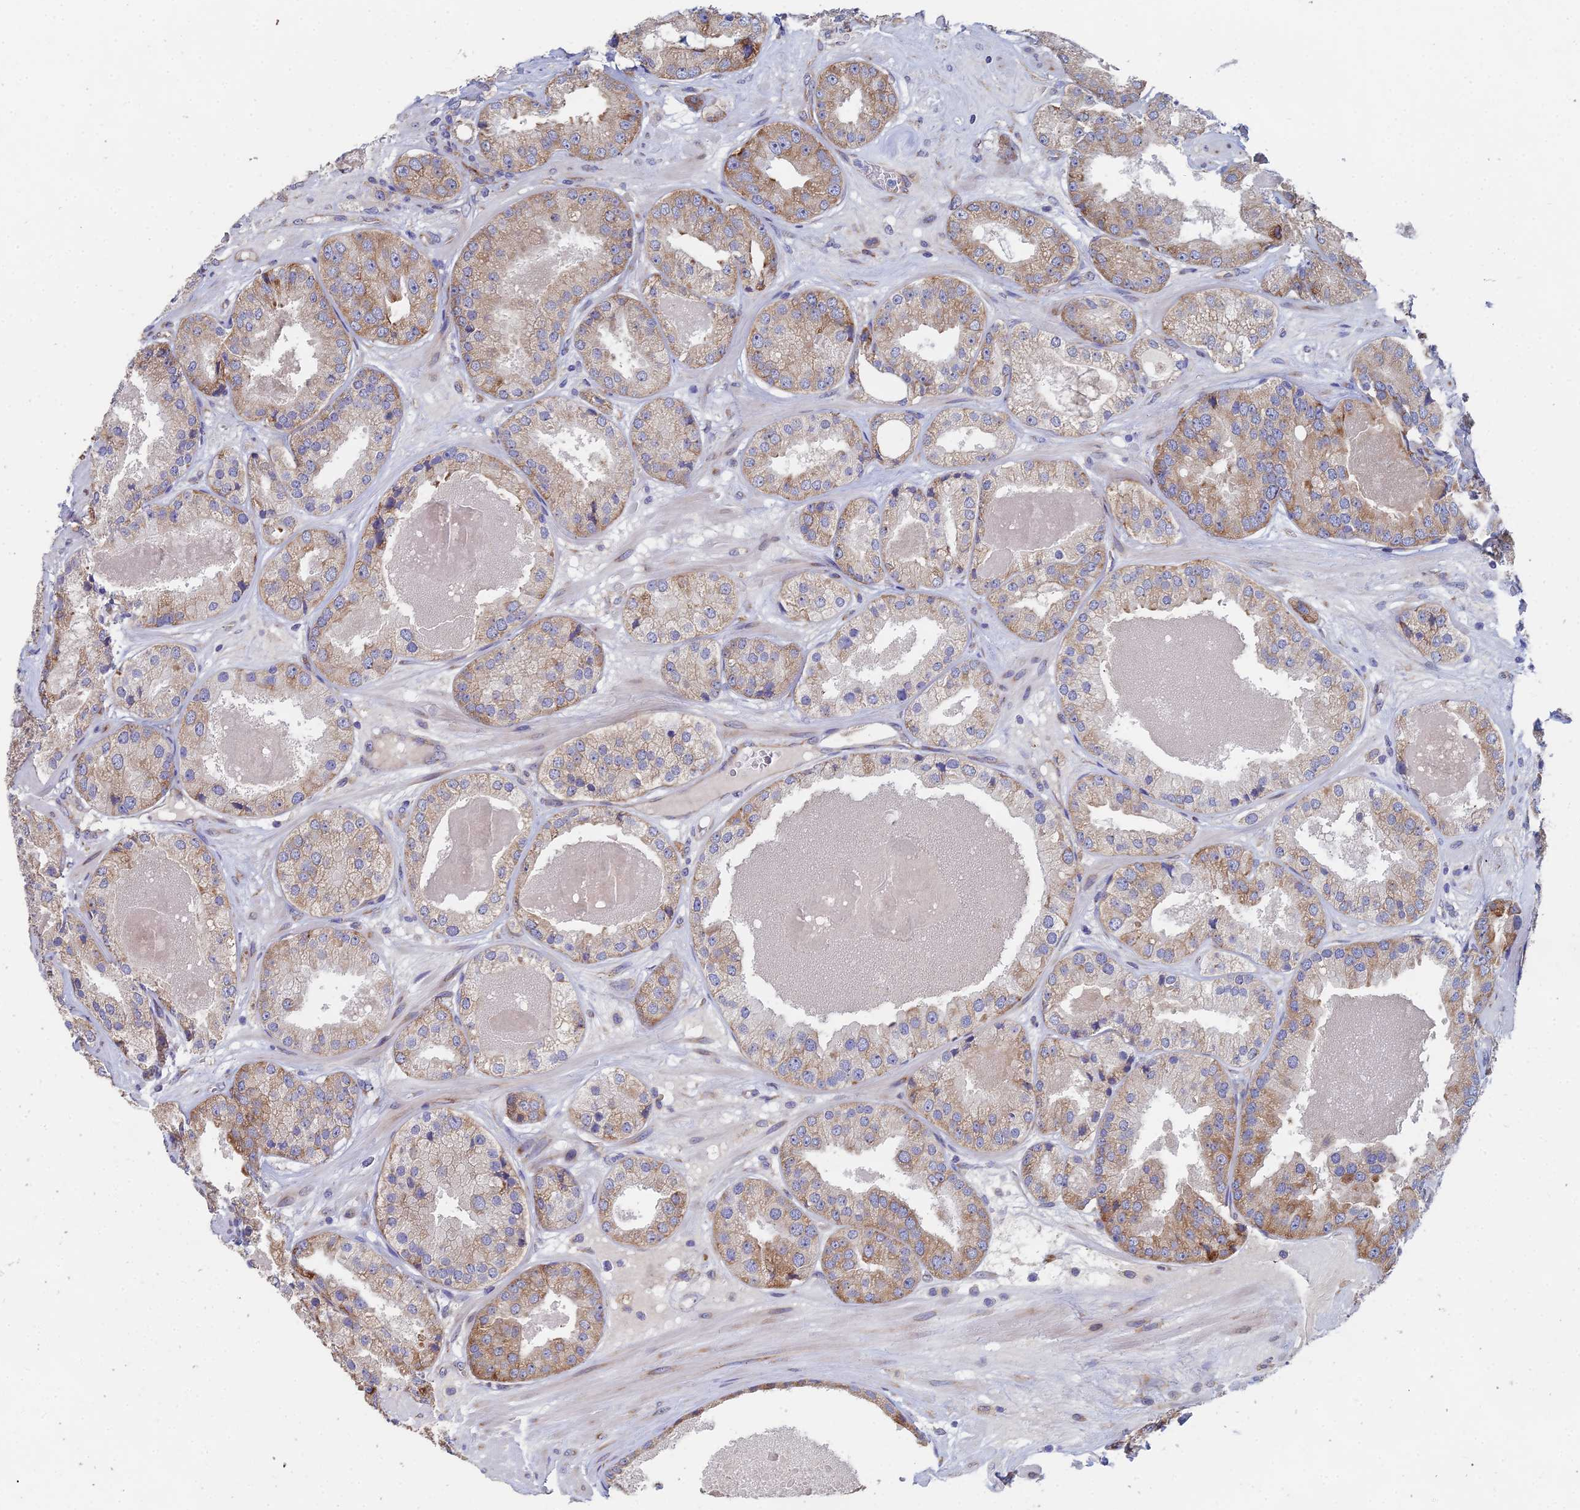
{"staining": {"intensity": "moderate", "quantity": "25%-75%", "location": "cytoplasmic/membranous"}, "tissue": "prostate cancer", "cell_type": "Tumor cells", "image_type": "cancer", "snomed": [{"axis": "morphology", "description": "Adenocarcinoma, High grade"}, {"axis": "topography", "description": "Prostate"}], "caption": "High-power microscopy captured an immunohistochemistry (IHC) micrograph of prostate high-grade adenocarcinoma, revealing moderate cytoplasmic/membranous positivity in approximately 25%-75% of tumor cells.", "gene": "ELOF1", "patient": {"sex": "male", "age": 63}}